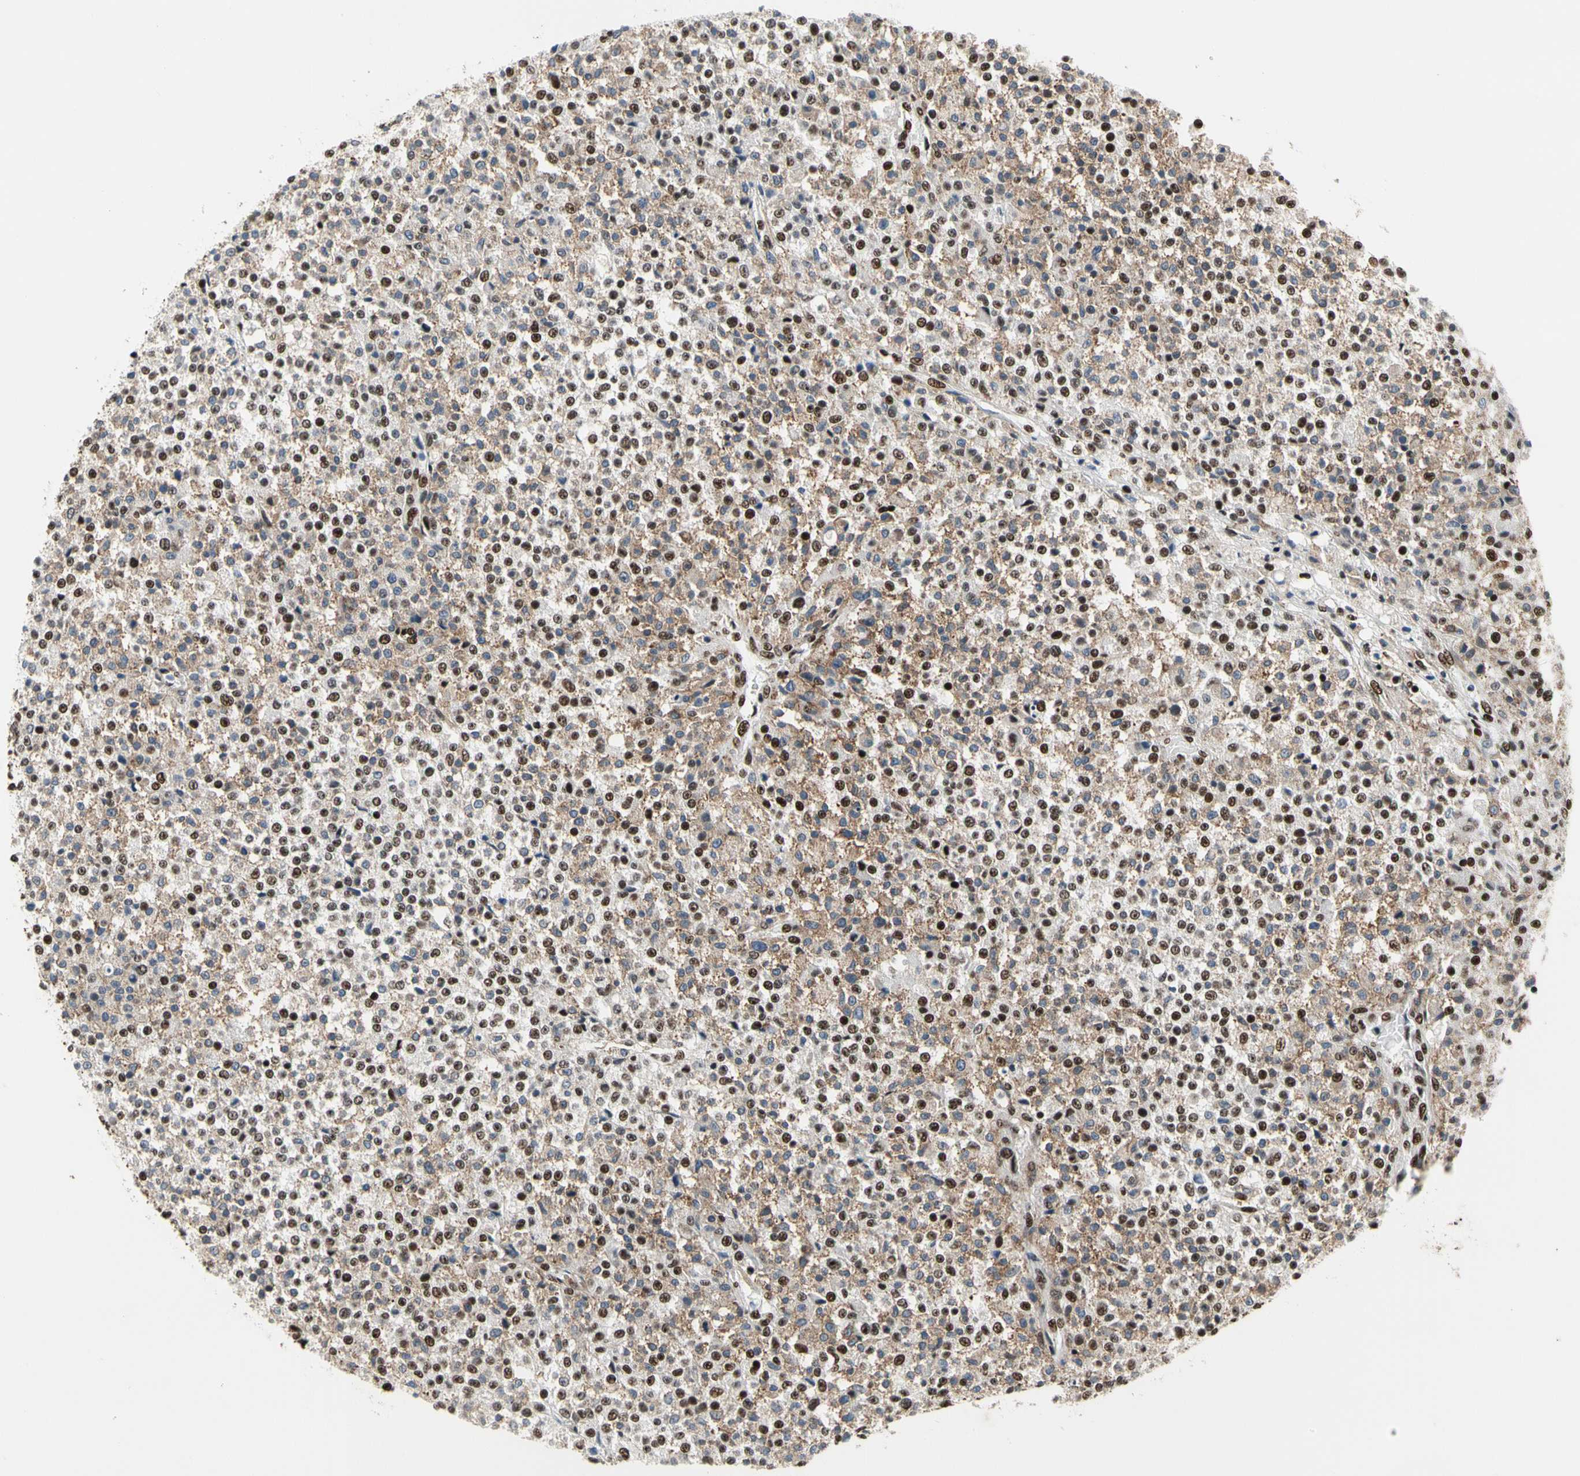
{"staining": {"intensity": "moderate", "quantity": "25%-75%", "location": "cytoplasmic/membranous,nuclear"}, "tissue": "testis cancer", "cell_type": "Tumor cells", "image_type": "cancer", "snomed": [{"axis": "morphology", "description": "Seminoma, NOS"}, {"axis": "topography", "description": "Testis"}], "caption": "Tumor cells exhibit medium levels of moderate cytoplasmic/membranous and nuclear positivity in about 25%-75% of cells in testis seminoma. Nuclei are stained in blue.", "gene": "SRSF11", "patient": {"sex": "male", "age": 59}}